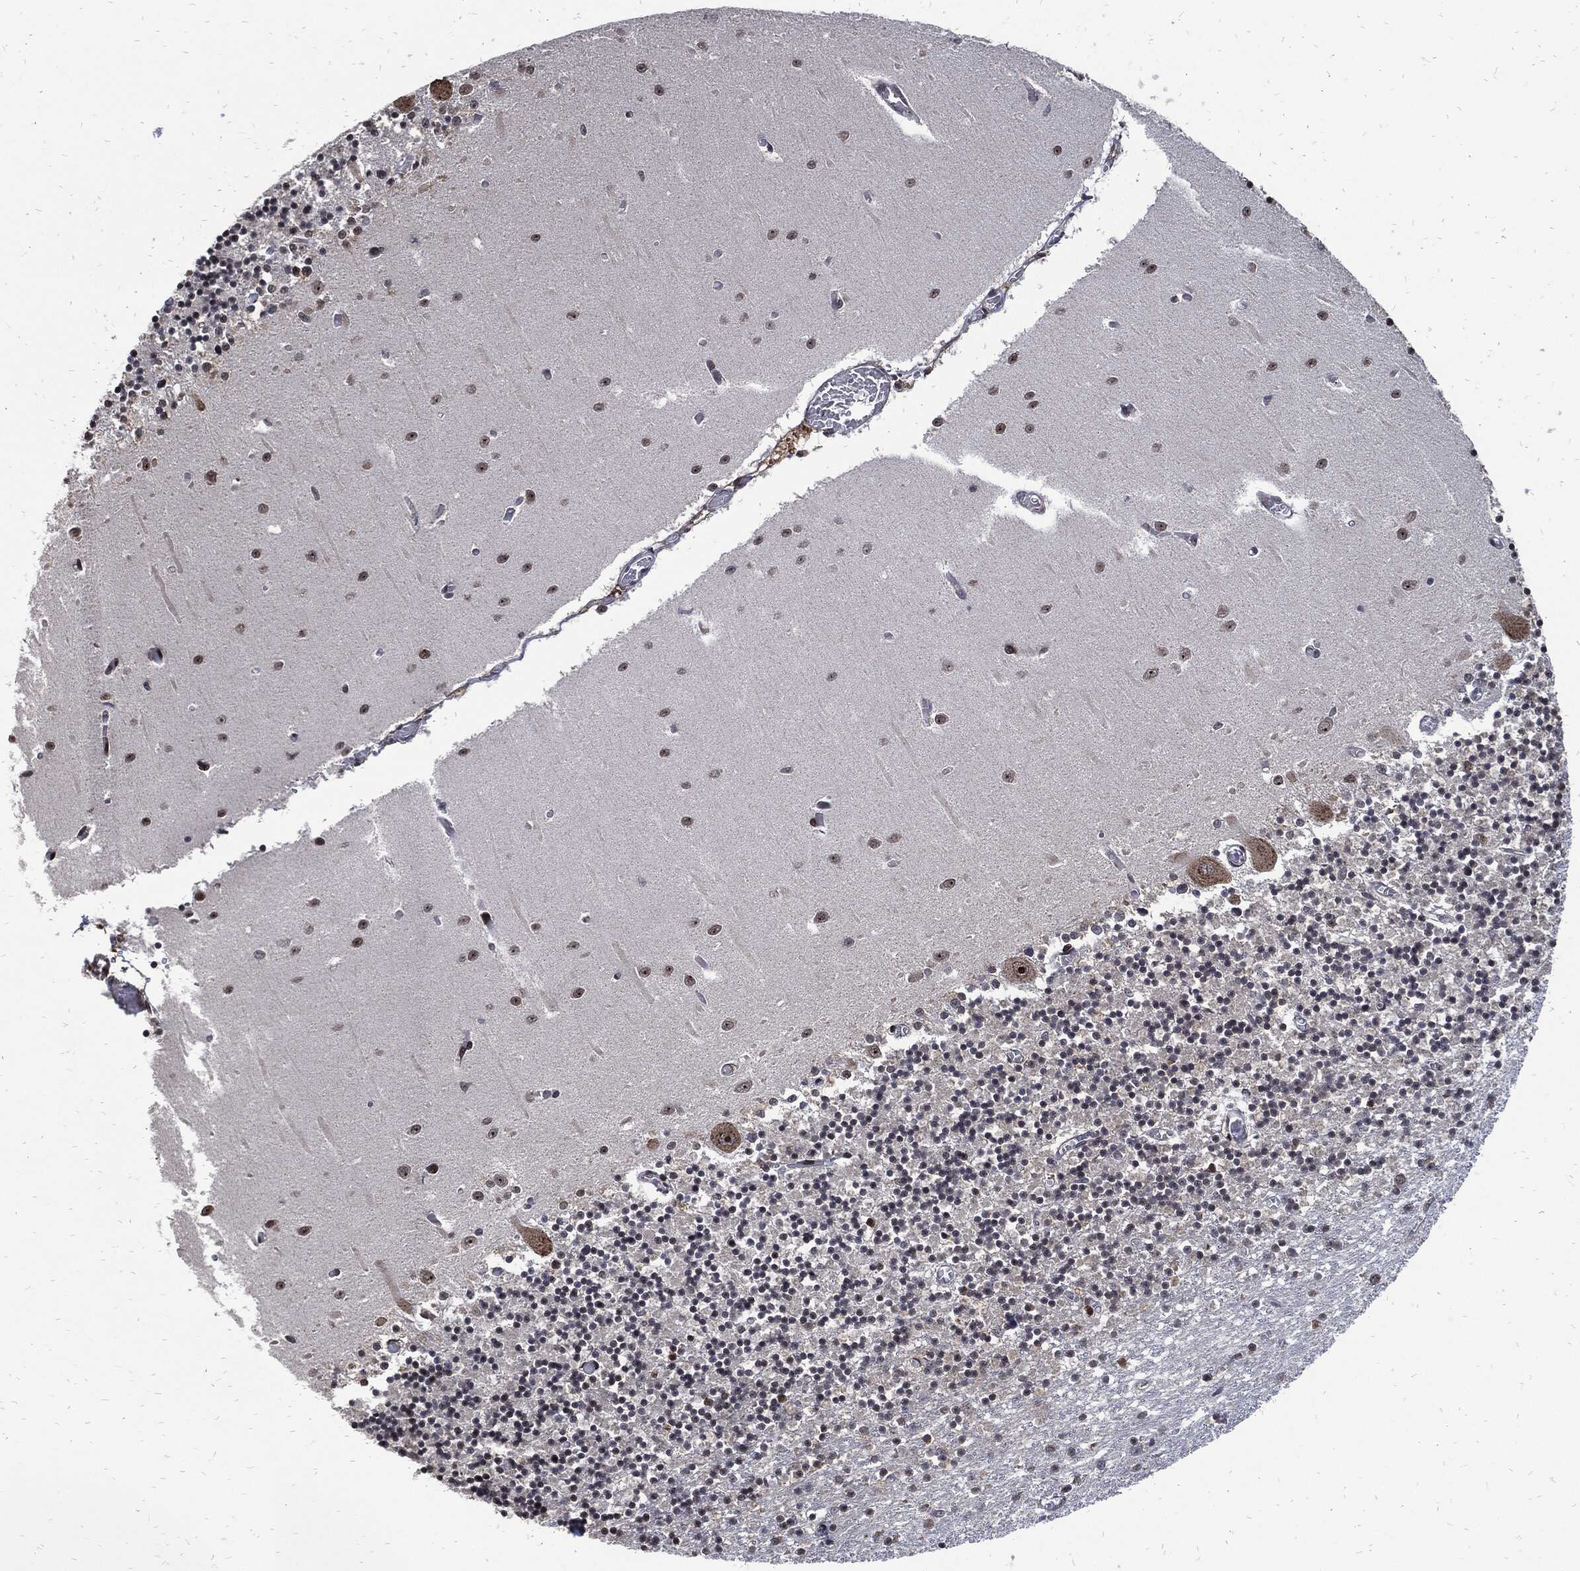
{"staining": {"intensity": "moderate", "quantity": "<25%", "location": "nuclear"}, "tissue": "cerebellum", "cell_type": "Cells in granular layer", "image_type": "normal", "snomed": [{"axis": "morphology", "description": "Normal tissue, NOS"}, {"axis": "topography", "description": "Cerebellum"}], "caption": "Immunohistochemical staining of normal cerebellum reveals <25% levels of moderate nuclear protein staining in approximately <25% of cells in granular layer.", "gene": "ZNF775", "patient": {"sex": "female", "age": 64}}